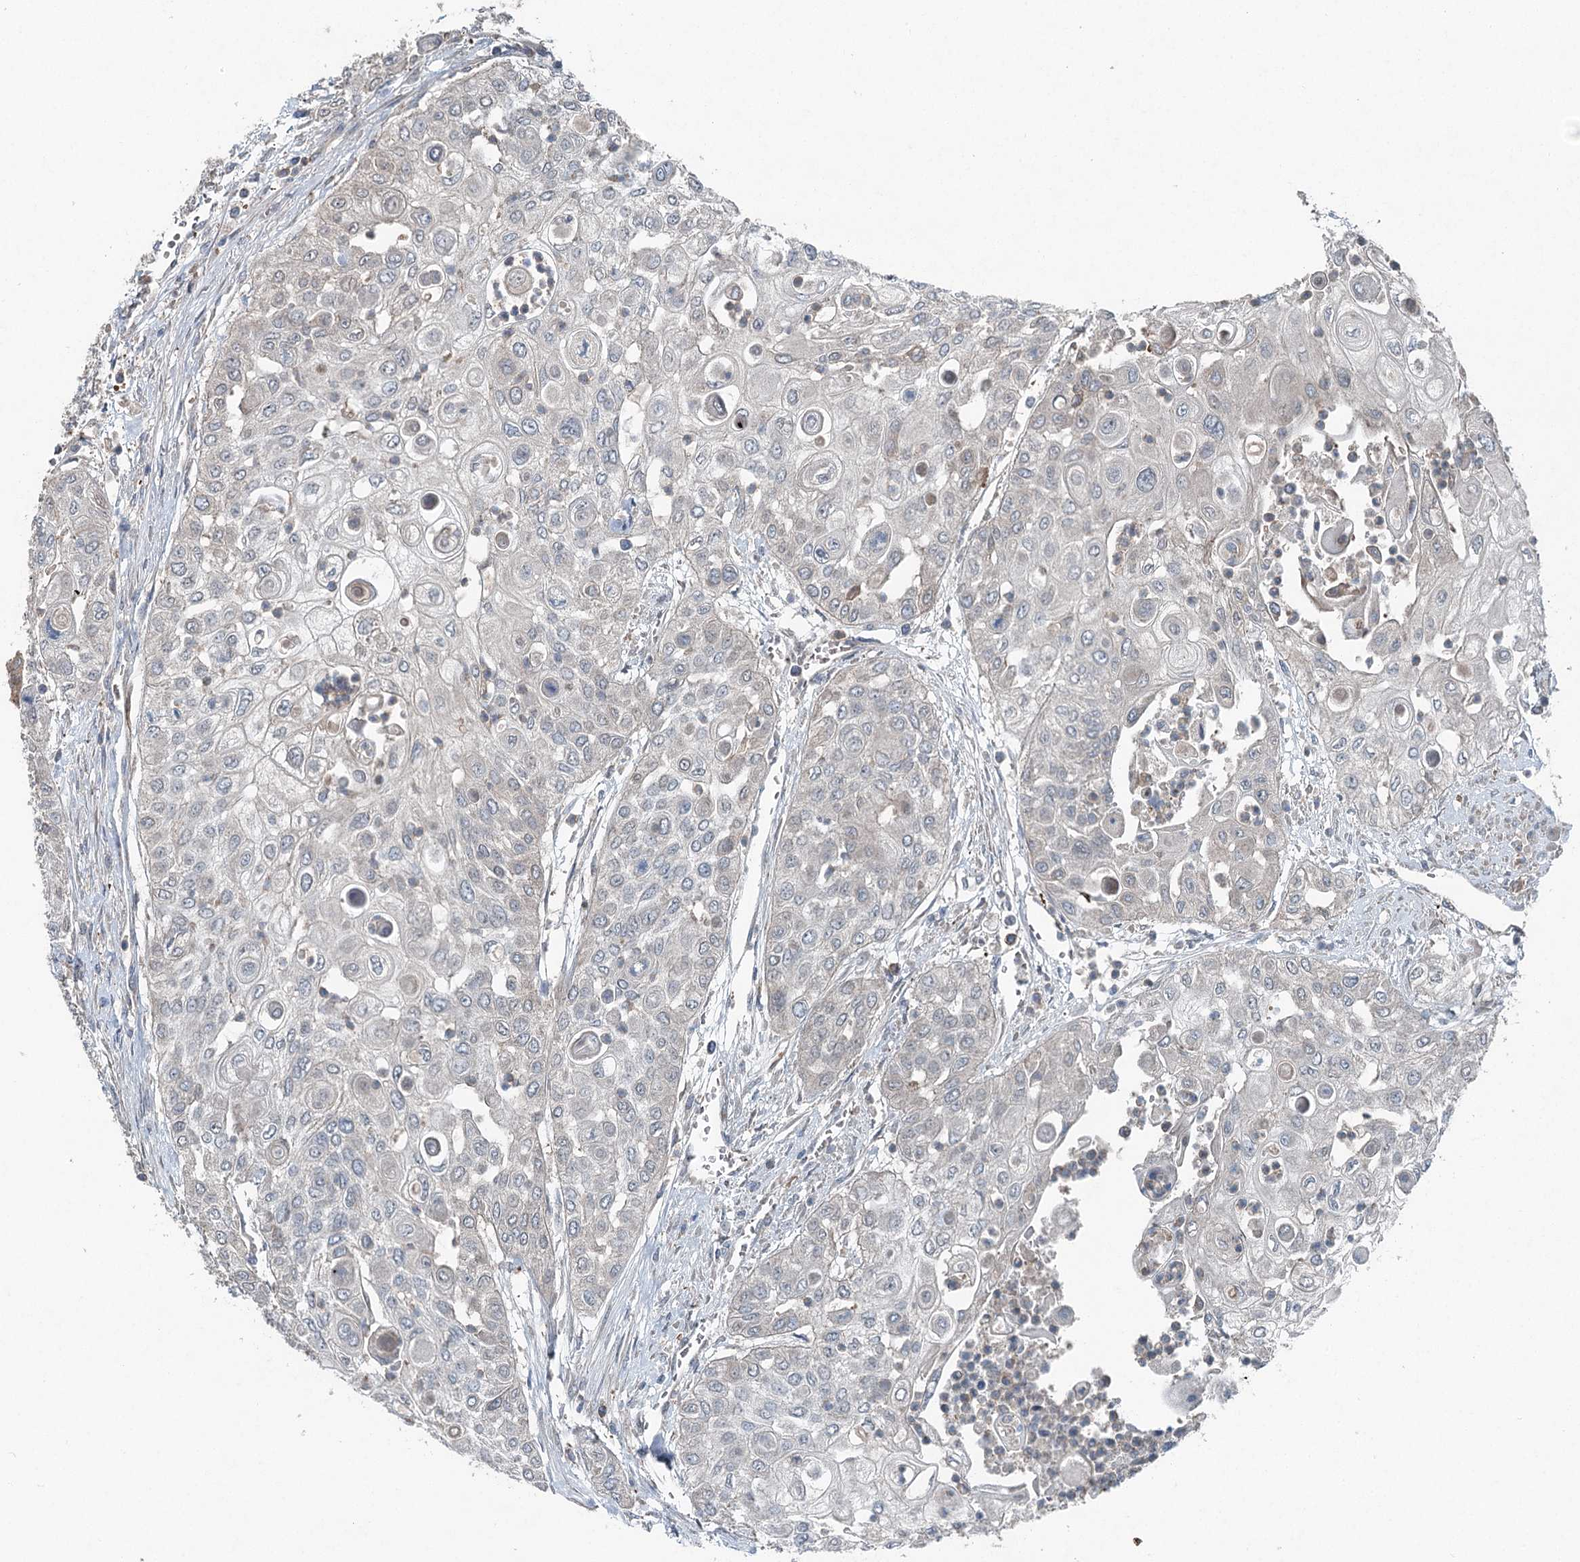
{"staining": {"intensity": "negative", "quantity": "none", "location": "none"}, "tissue": "urothelial cancer", "cell_type": "Tumor cells", "image_type": "cancer", "snomed": [{"axis": "morphology", "description": "Urothelial carcinoma, High grade"}, {"axis": "topography", "description": "Urinary bladder"}], "caption": "There is no significant staining in tumor cells of urothelial cancer.", "gene": "SKIC3", "patient": {"sex": "female", "age": 79}}